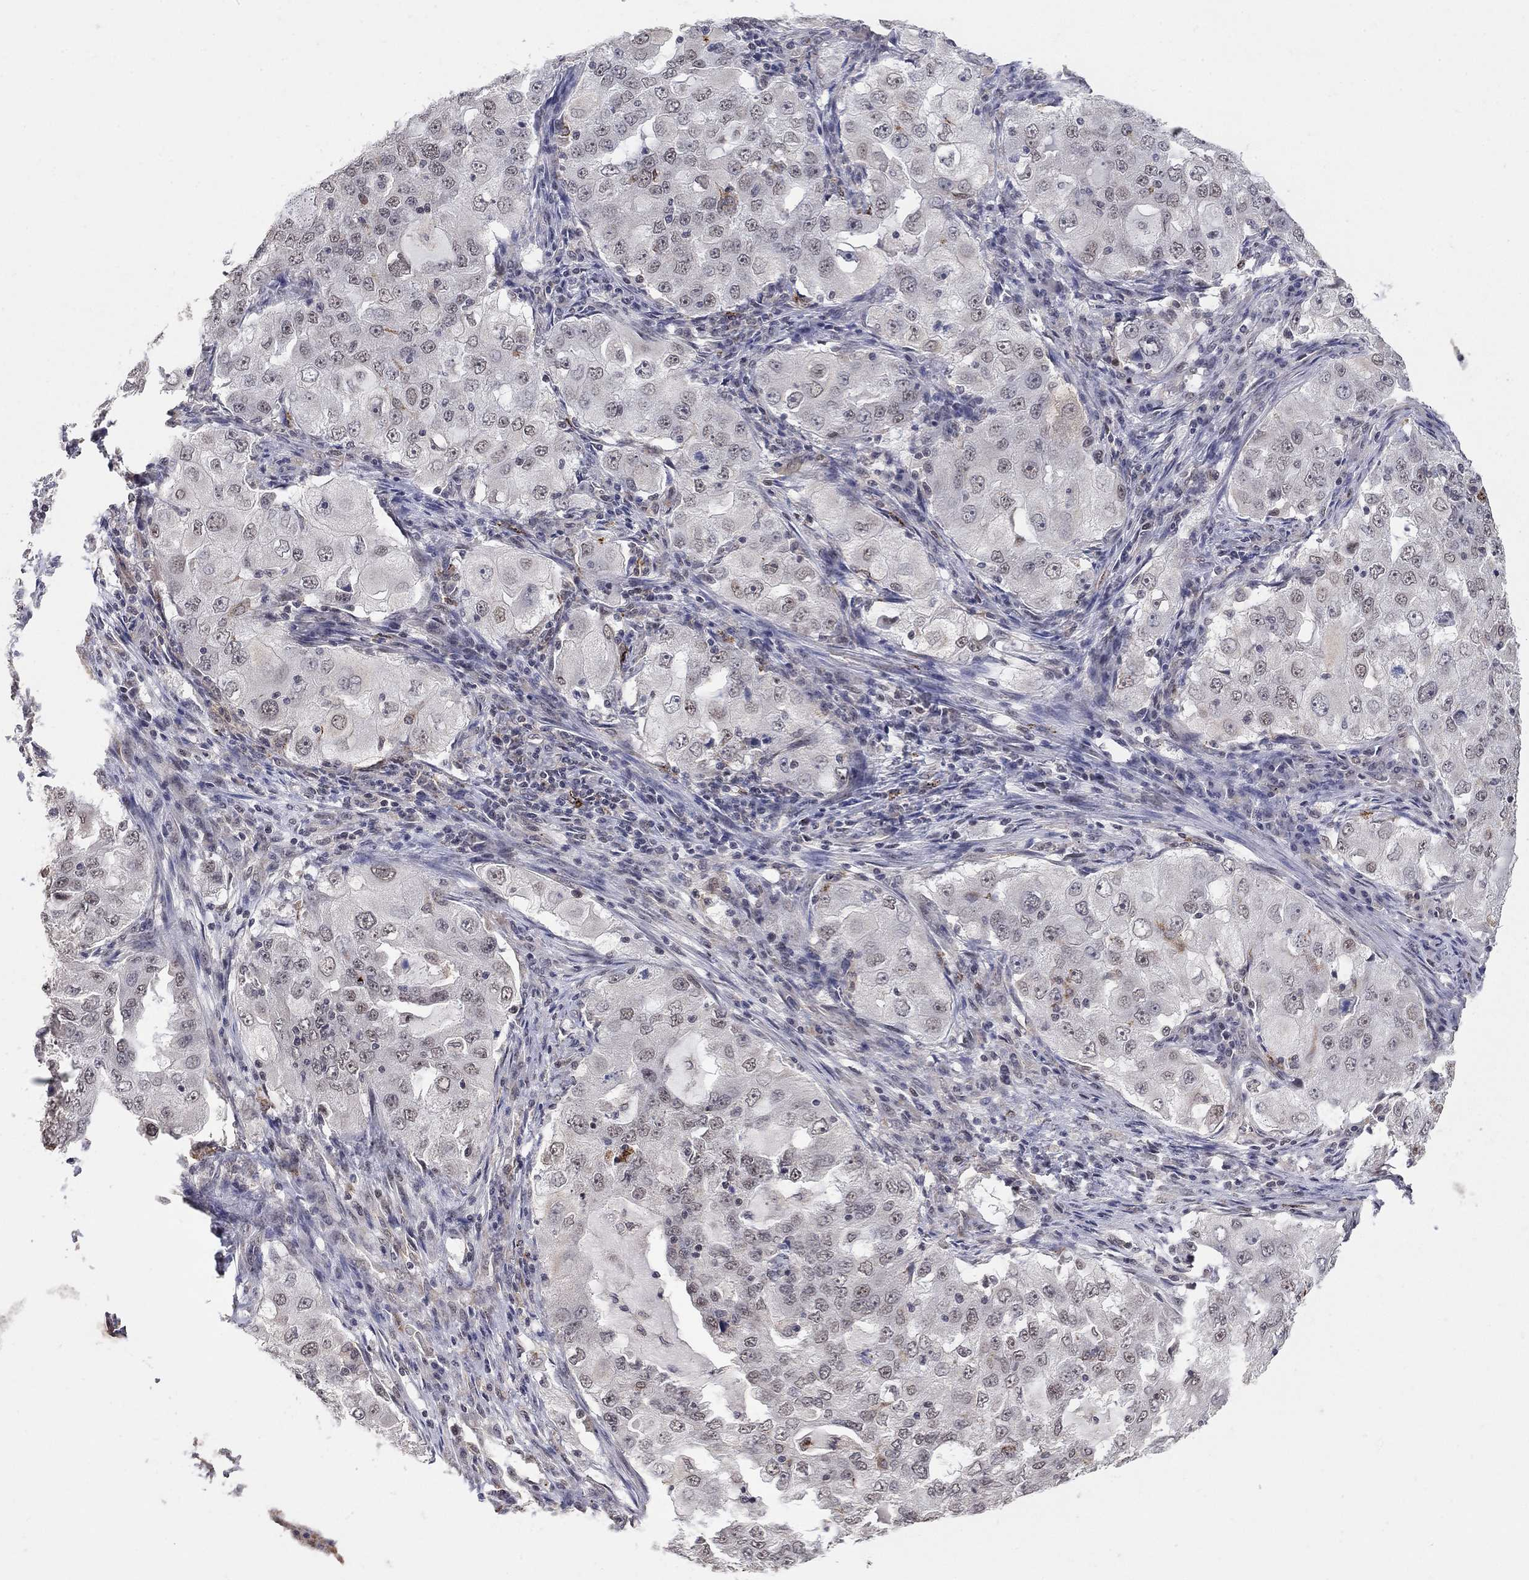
{"staining": {"intensity": "negative", "quantity": "none", "location": "none"}, "tissue": "lung cancer", "cell_type": "Tumor cells", "image_type": "cancer", "snomed": [{"axis": "morphology", "description": "Adenocarcinoma, NOS"}, {"axis": "topography", "description": "Lung"}], "caption": "This is a micrograph of IHC staining of lung adenocarcinoma, which shows no positivity in tumor cells. (DAB (3,3'-diaminobenzidine) immunohistochemistry with hematoxylin counter stain).", "gene": "GRIA3", "patient": {"sex": "female", "age": 61}}